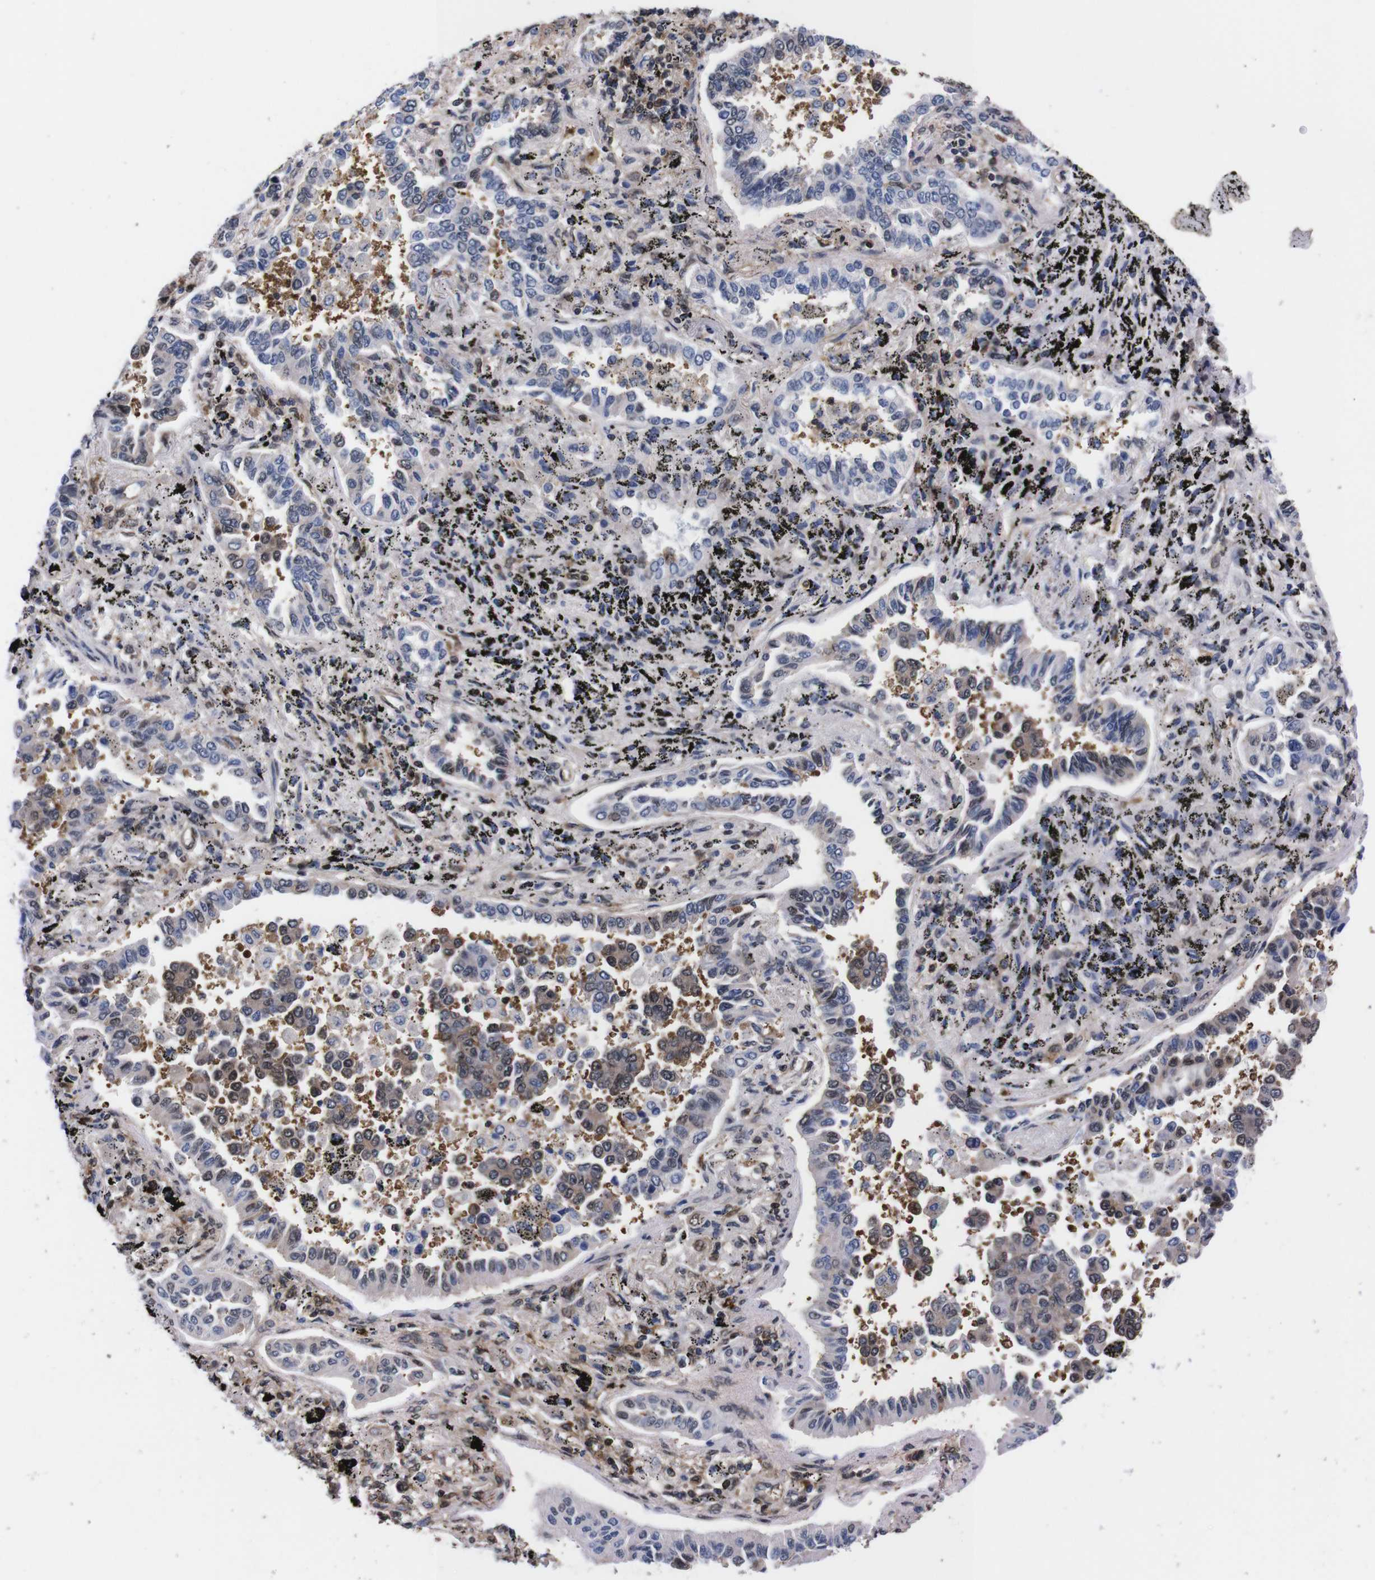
{"staining": {"intensity": "weak", "quantity": "<25%", "location": "cytoplasmic/membranous,nuclear"}, "tissue": "lung cancer", "cell_type": "Tumor cells", "image_type": "cancer", "snomed": [{"axis": "morphology", "description": "Normal tissue, NOS"}, {"axis": "morphology", "description": "Adenocarcinoma, NOS"}, {"axis": "topography", "description": "Lung"}], "caption": "Immunohistochemistry (IHC) histopathology image of neoplastic tissue: human adenocarcinoma (lung) stained with DAB (3,3'-diaminobenzidine) exhibits no significant protein staining in tumor cells.", "gene": "UBQLN2", "patient": {"sex": "male", "age": 59}}